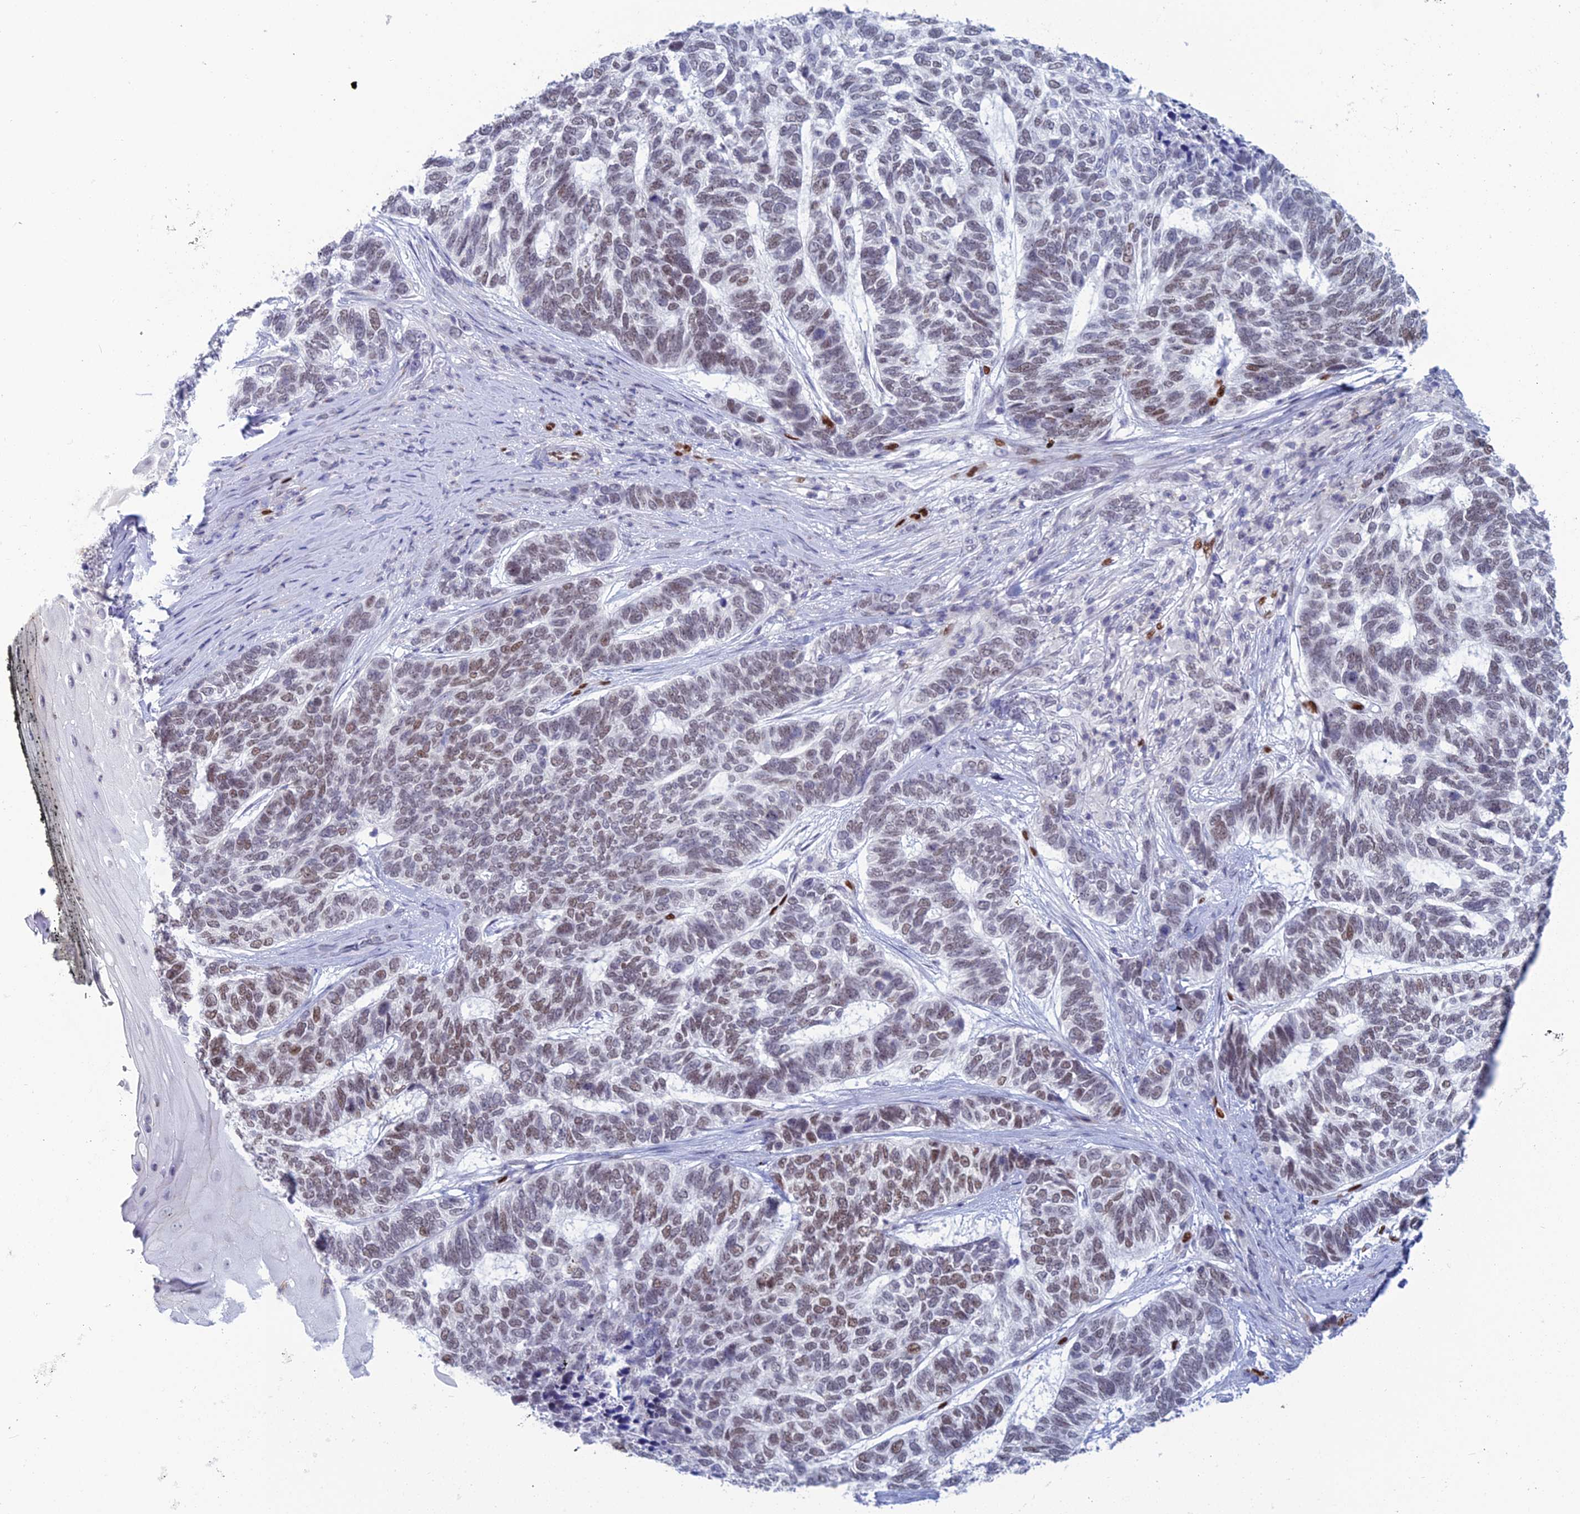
{"staining": {"intensity": "weak", "quantity": "25%-75%", "location": "nuclear"}, "tissue": "skin cancer", "cell_type": "Tumor cells", "image_type": "cancer", "snomed": [{"axis": "morphology", "description": "Basal cell carcinoma"}, {"axis": "topography", "description": "Skin"}], "caption": "This photomicrograph shows immunohistochemistry (IHC) staining of human skin basal cell carcinoma, with low weak nuclear expression in approximately 25%-75% of tumor cells.", "gene": "NOL4L", "patient": {"sex": "female", "age": 65}}